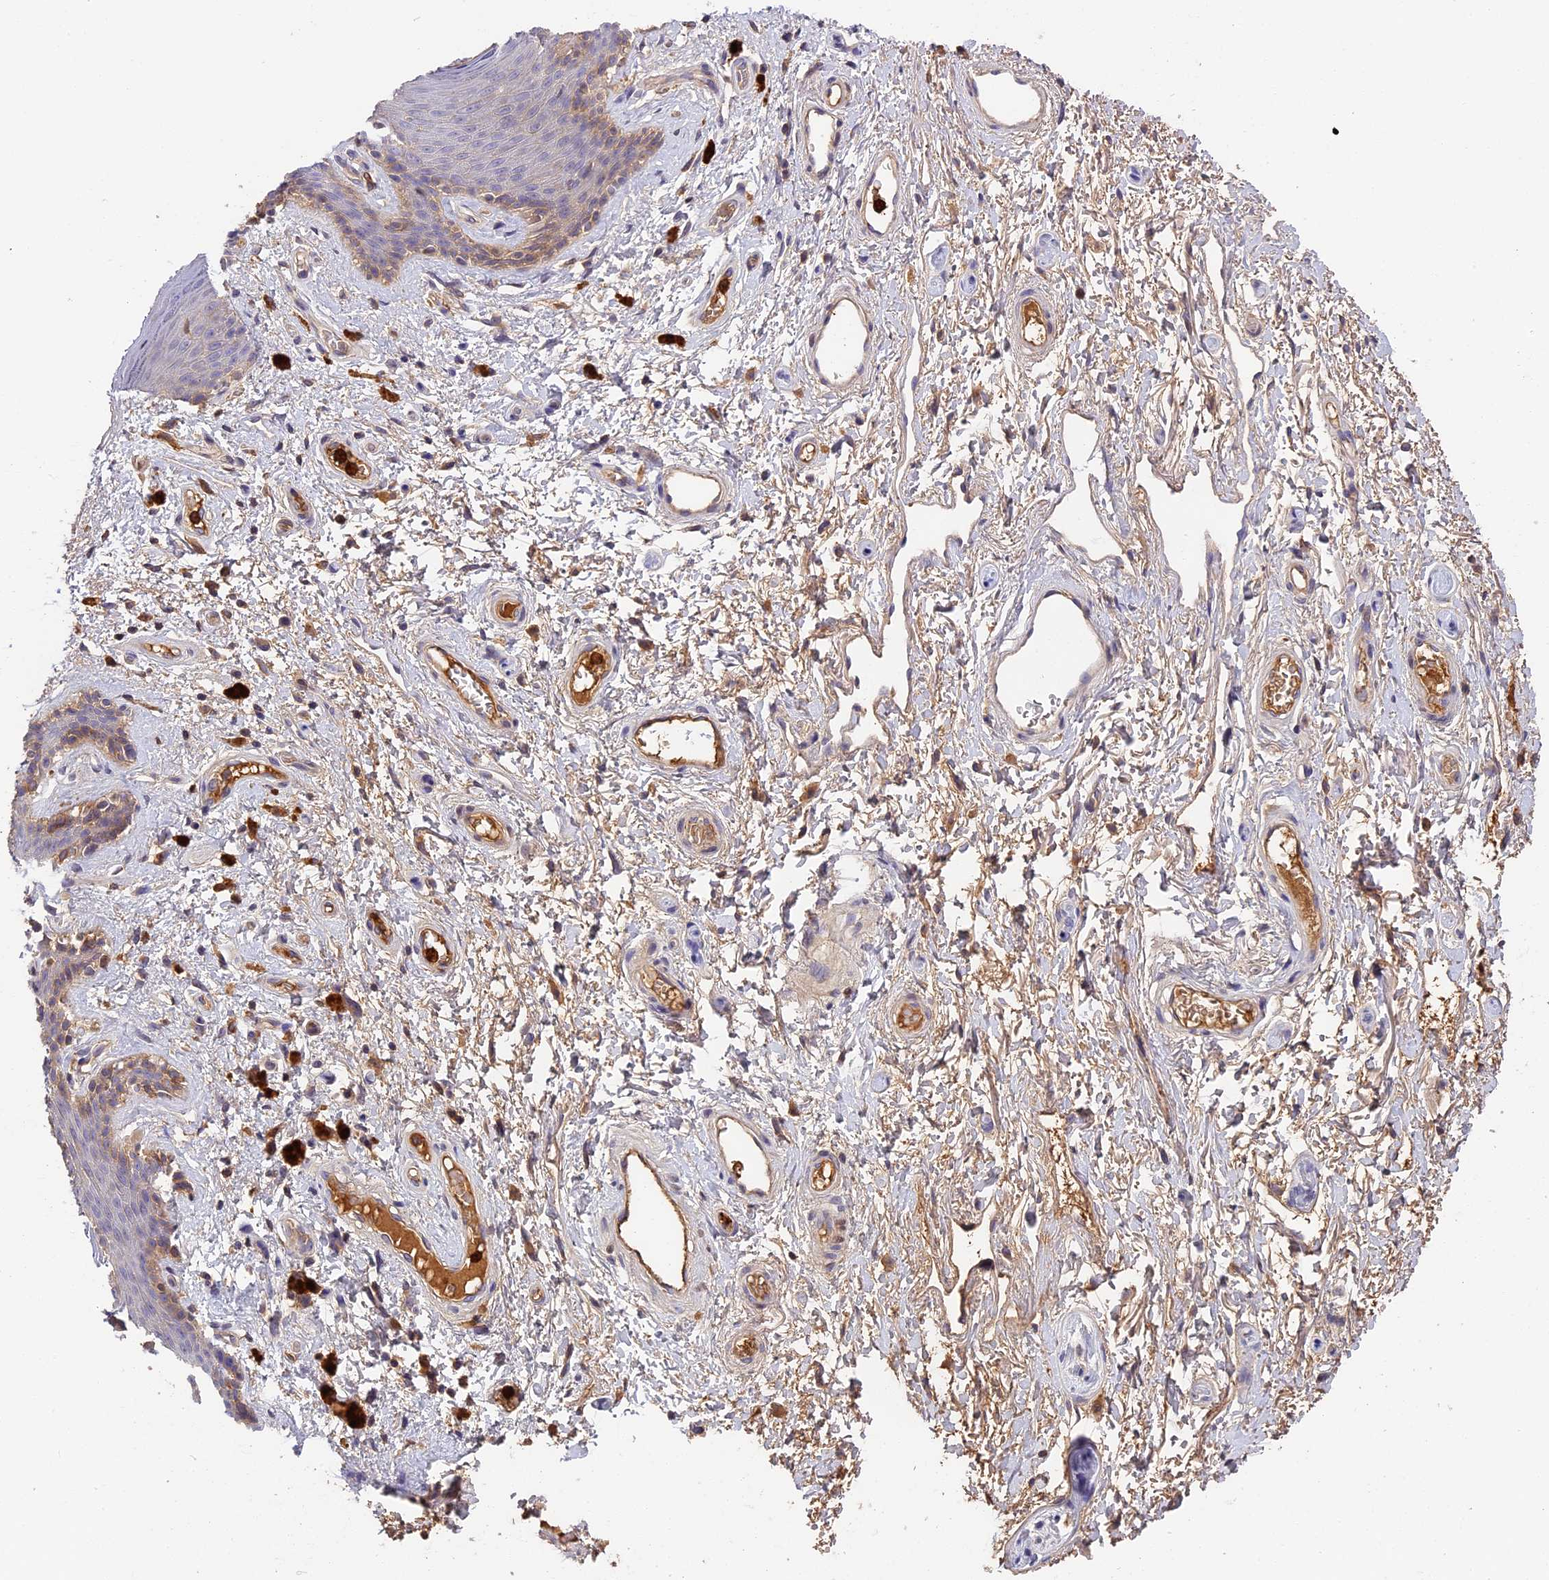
{"staining": {"intensity": "weak", "quantity": "<25%", "location": "cytoplasmic/membranous"}, "tissue": "skin", "cell_type": "Epidermal cells", "image_type": "normal", "snomed": [{"axis": "morphology", "description": "Normal tissue, NOS"}, {"axis": "topography", "description": "Anal"}], "caption": "A photomicrograph of skin stained for a protein demonstrates no brown staining in epidermal cells. (Brightfield microscopy of DAB IHC at high magnification).", "gene": "ADGRD1", "patient": {"sex": "female", "age": 46}}